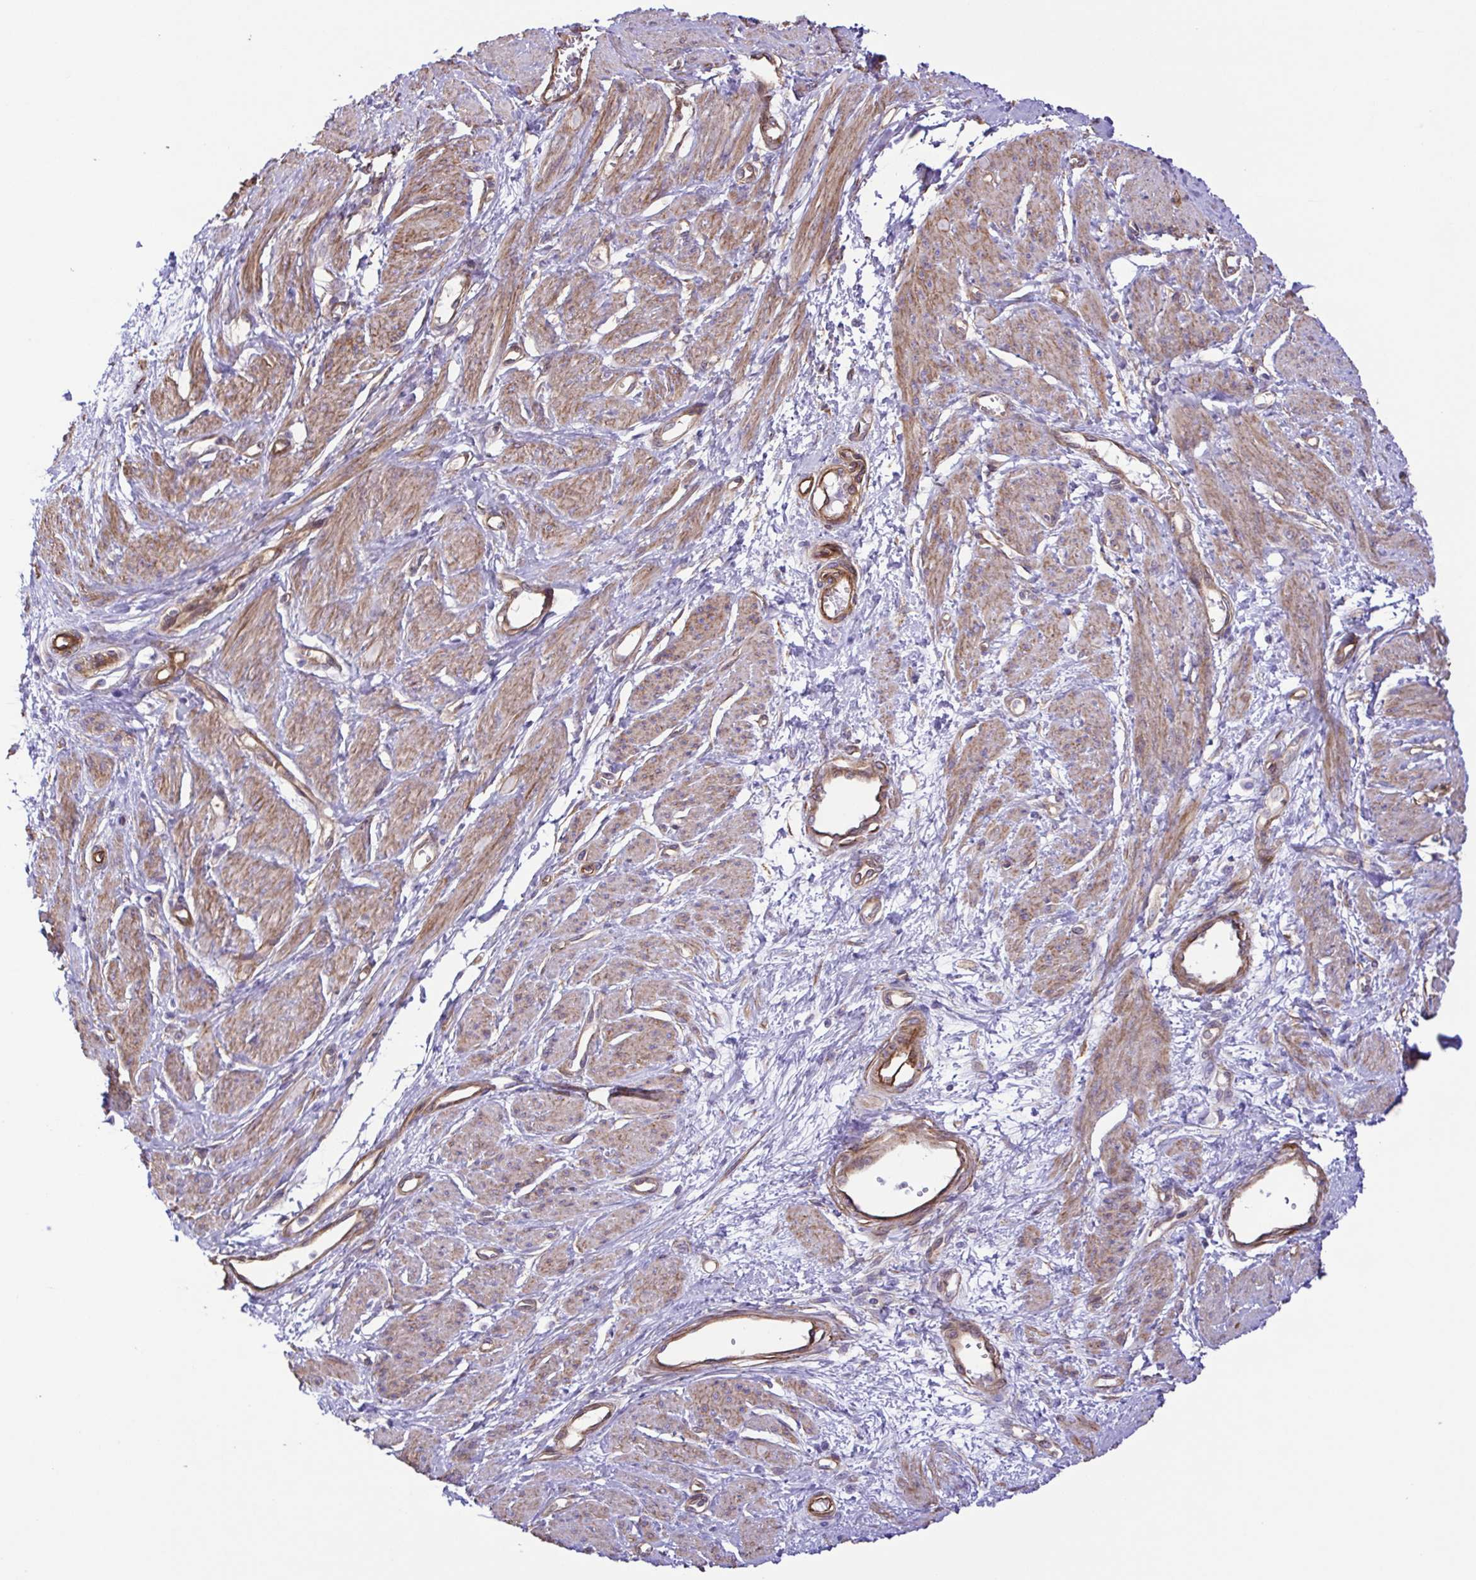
{"staining": {"intensity": "moderate", "quantity": ">75%", "location": "cytoplasmic/membranous"}, "tissue": "smooth muscle", "cell_type": "Smooth muscle cells", "image_type": "normal", "snomed": [{"axis": "morphology", "description": "Normal tissue, NOS"}, {"axis": "topography", "description": "Smooth muscle"}, {"axis": "topography", "description": "Uterus"}], "caption": "Moderate cytoplasmic/membranous protein positivity is identified in approximately >75% of smooth muscle cells in smooth muscle.", "gene": "FLT1", "patient": {"sex": "female", "age": 39}}